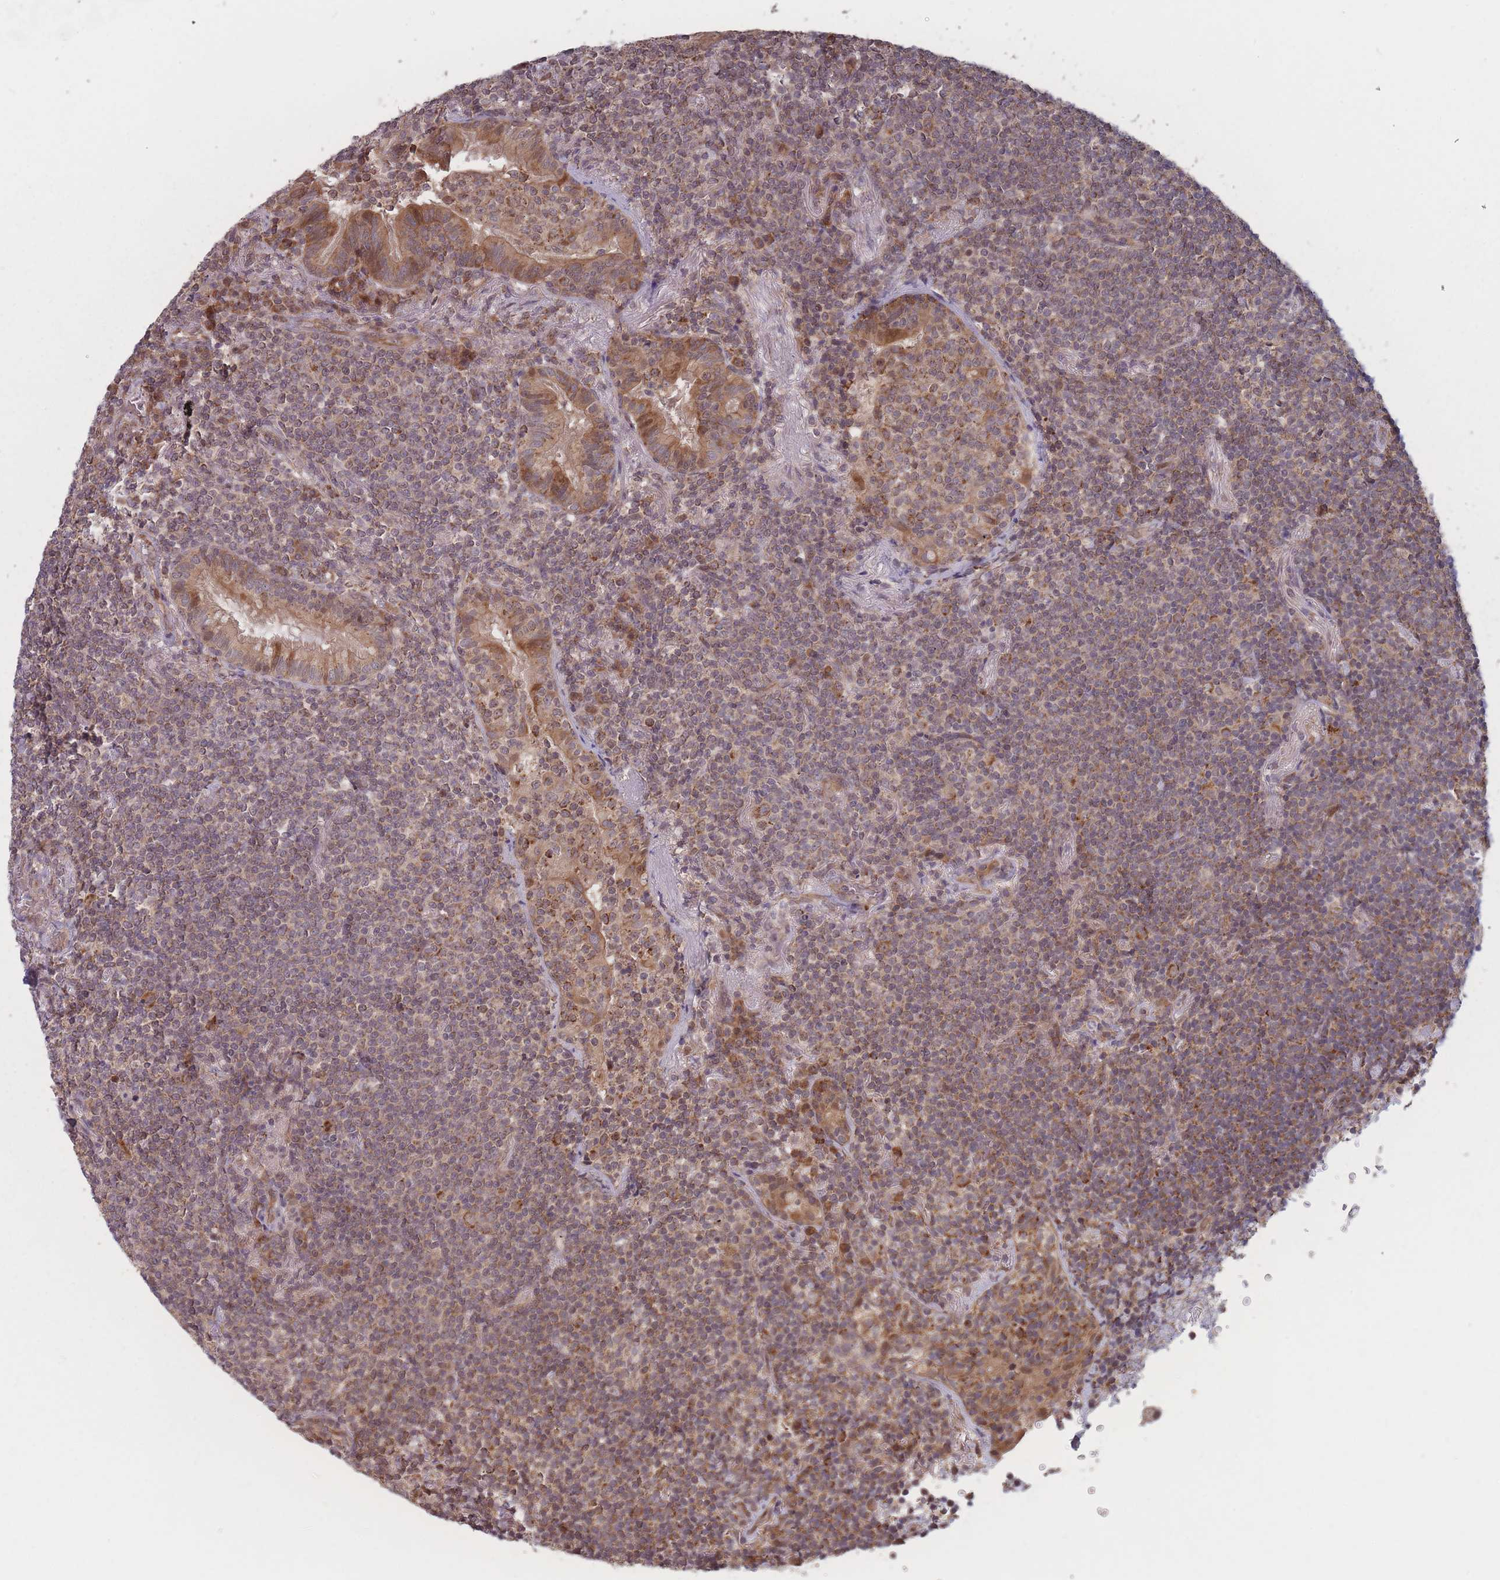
{"staining": {"intensity": "weak", "quantity": "25%-75%", "location": "cytoplasmic/membranous"}, "tissue": "lymphoma", "cell_type": "Tumor cells", "image_type": "cancer", "snomed": [{"axis": "morphology", "description": "Malignant lymphoma, non-Hodgkin's type, Low grade"}, {"axis": "topography", "description": "Lung"}], "caption": "A micrograph of lymphoma stained for a protein displays weak cytoplasmic/membranous brown staining in tumor cells.", "gene": "RPS18", "patient": {"sex": "female", "age": 71}}